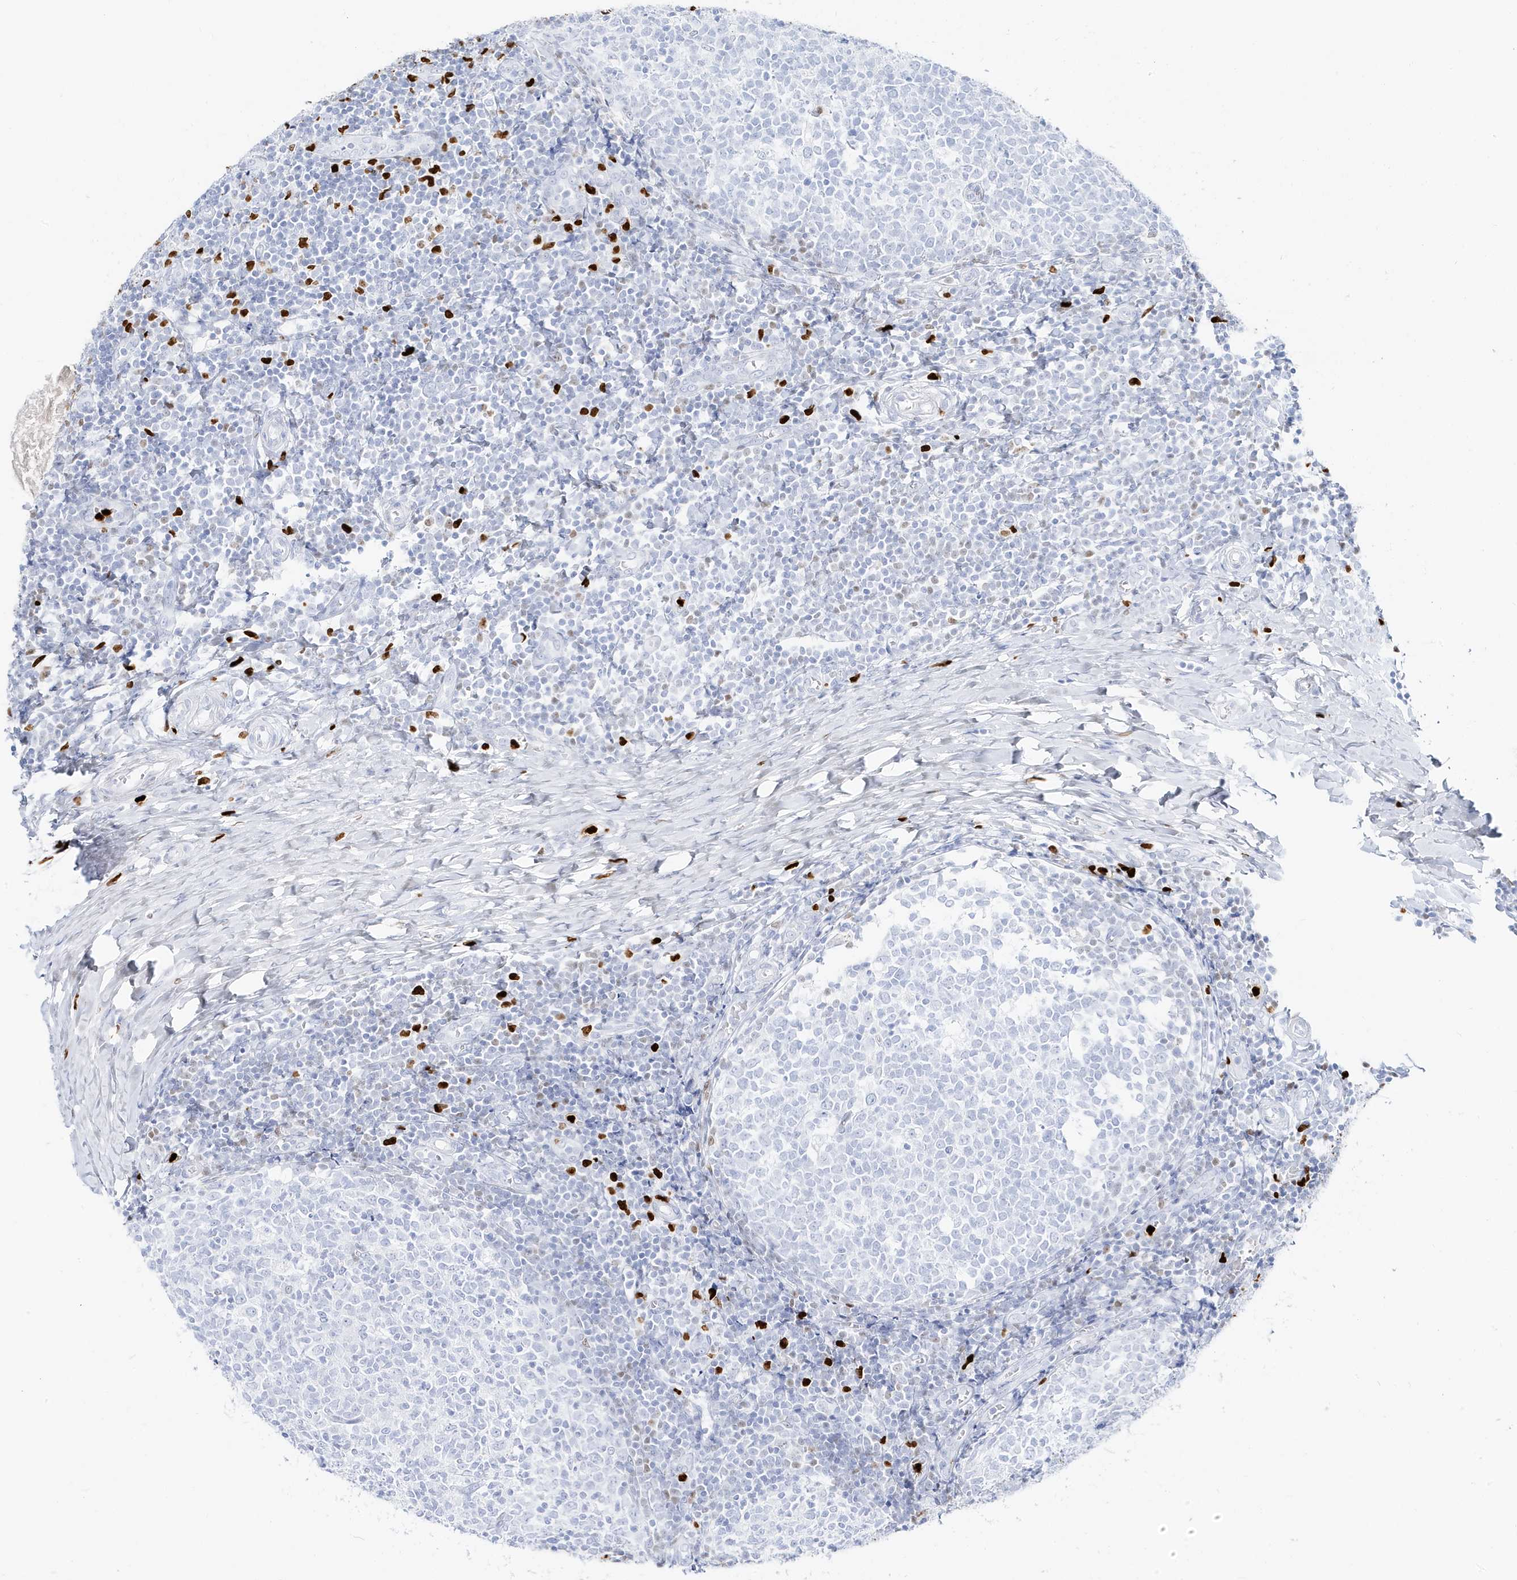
{"staining": {"intensity": "negative", "quantity": "none", "location": "none"}, "tissue": "tonsil", "cell_type": "Germinal center cells", "image_type": "normal", "snomed": [{"axis": "morphology", "description": "Normal tissue, NOS"}, {"axis": "topography", "description": "Tonsil"}], "caption": "Immunohistochemical staining of normal human tonsil reveals no significant positivity in germinal center cells.", "gene": "MNDA", "patient": {"sex": "female", "age": 19}}